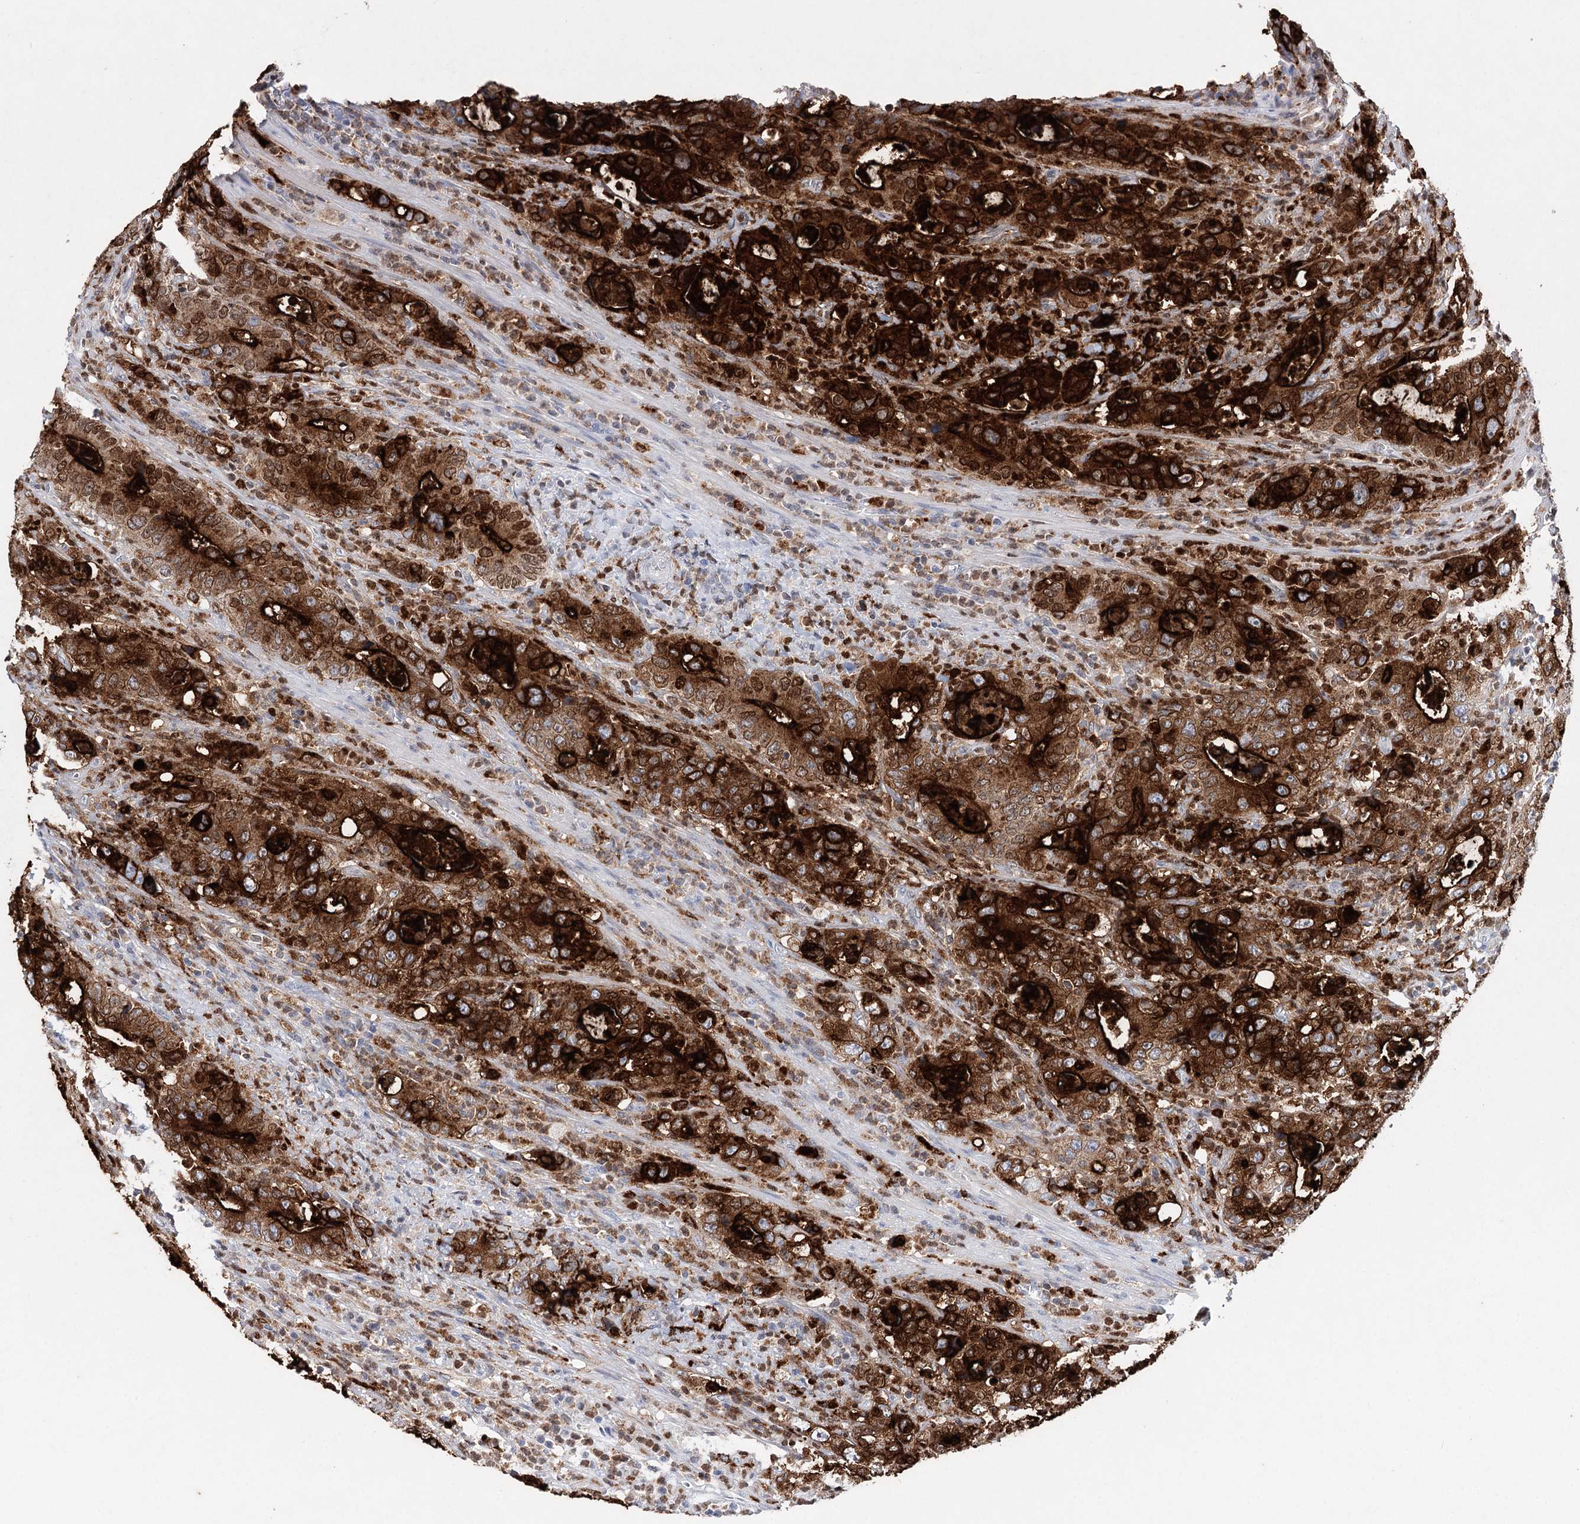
{"staining": {"intensity": "strong", "quantity": ">75%", "location": "cytoplasmic/membranous,nuclear"}, "tissue": "colorectal cancer", "cell_type": "Tumor cells", "image_type": "cancer", "snomed": [{"axis": "morphology", "description": "Adenocarcinoma, NOS"}, {"axis": "topography", "description": "Colon"}], "caption": "IHC histopathology image of neoplastic tissue: colorectal cancer (adenocarcinoma) stained using IHC displays high levels of strong protein expression localized specifically in the cytoplasmic/membranous and nuclear of tumor cells, appearing as a cytoplasmic/membranous and nuclear brown color.", "gene": "CEACAM8", "patient": {"sex": "female", "age": 75}}